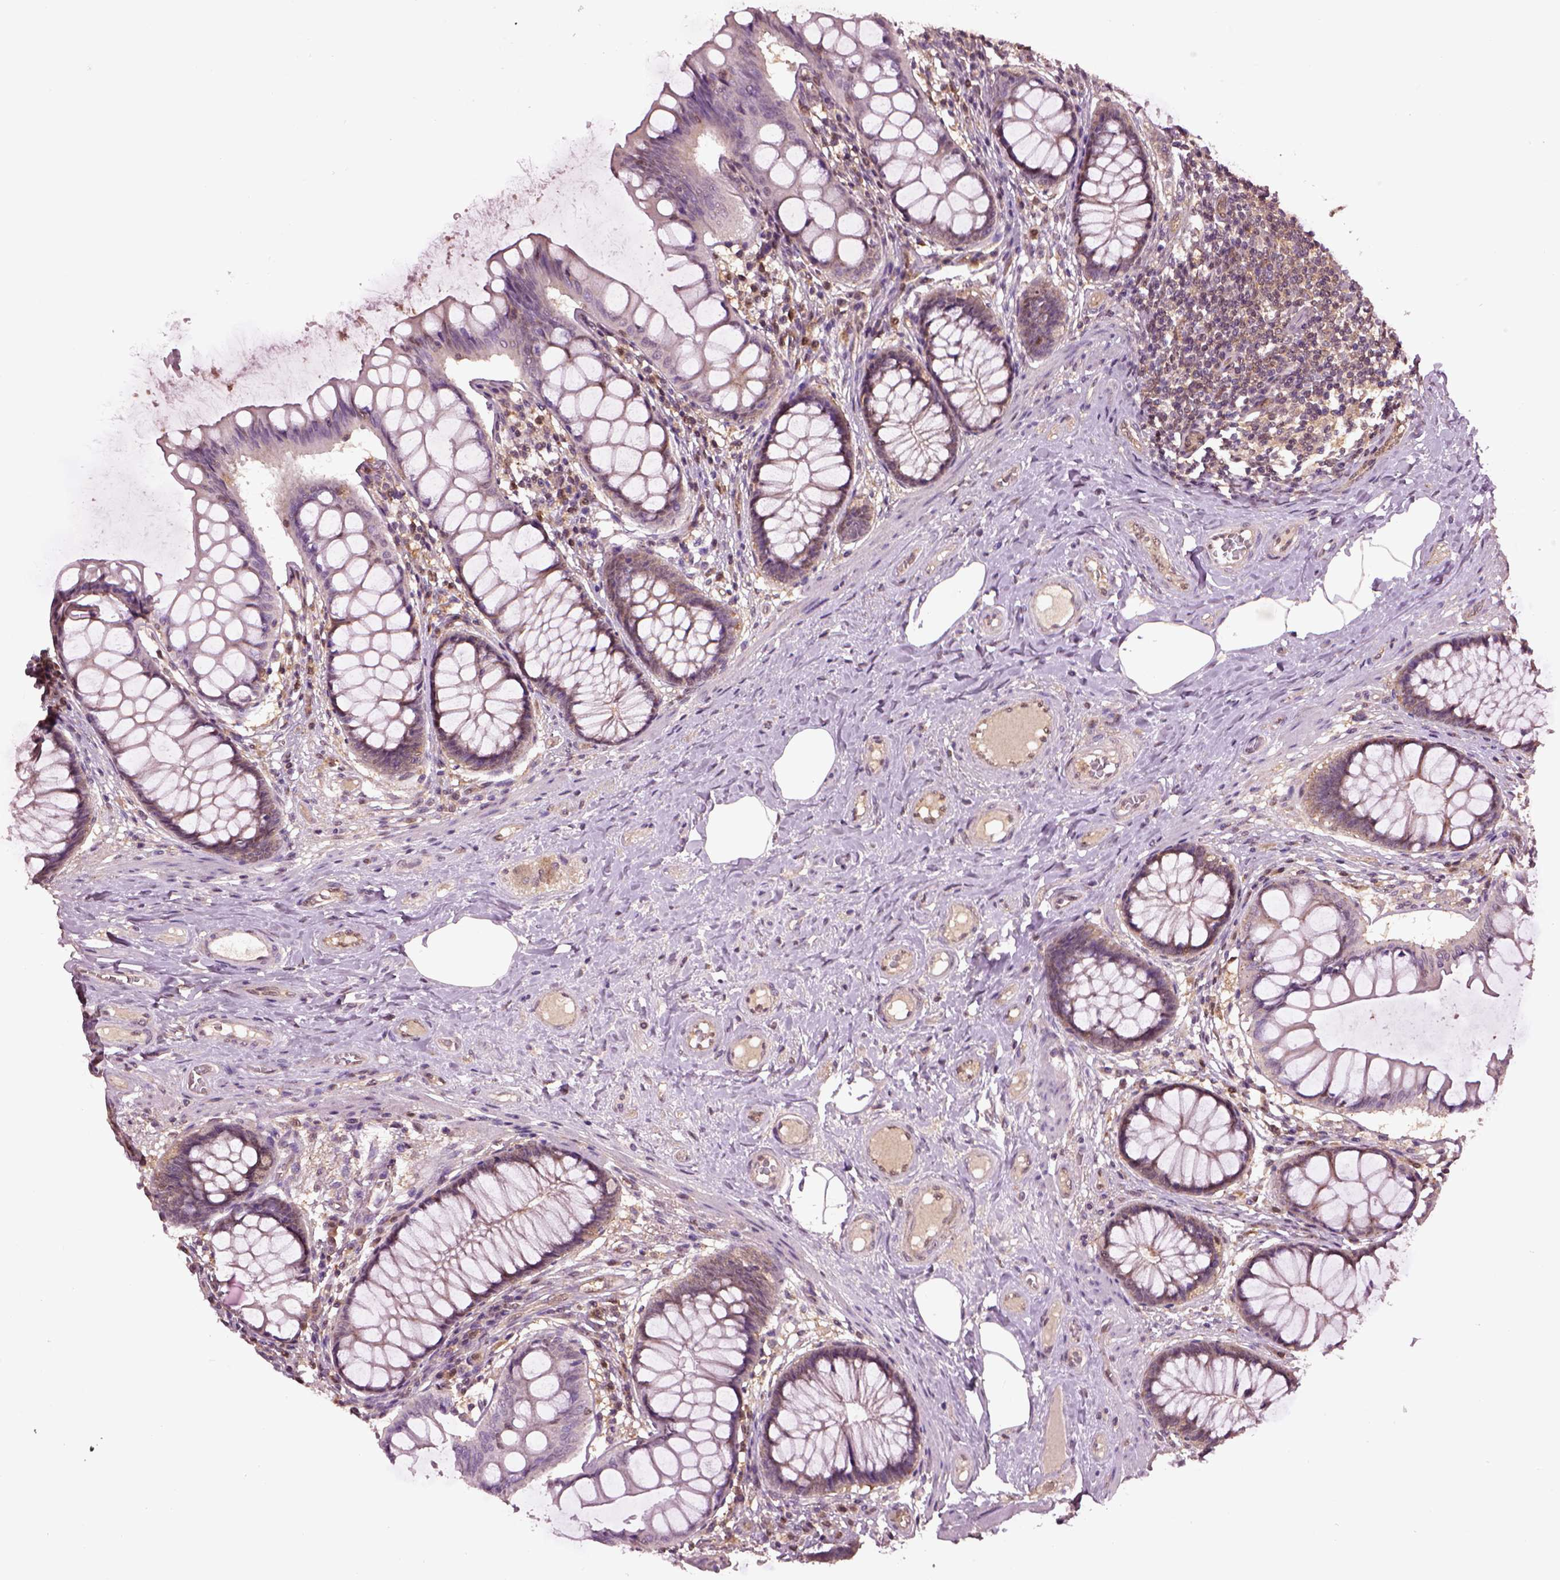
{"staining": {"intensity": "weak", "quantity": ">75%", "location": "cytoplasmic/membranous"}, "tissue": "colon", "cell_type": "Endothelial cells", "image_type": "normal", "snomed": [{"axis": "morphology", "description": "Normal tissue, NOS"}, {"axis": "topography", "description": "Colon"}], "caption": "IHC of normal colon exhibits low levels of weak cytoplasmic/membranous staining in about >75% of endothelial cells.", "gene": "MDP1", "patient": {"sex": "female", "age": 65}}